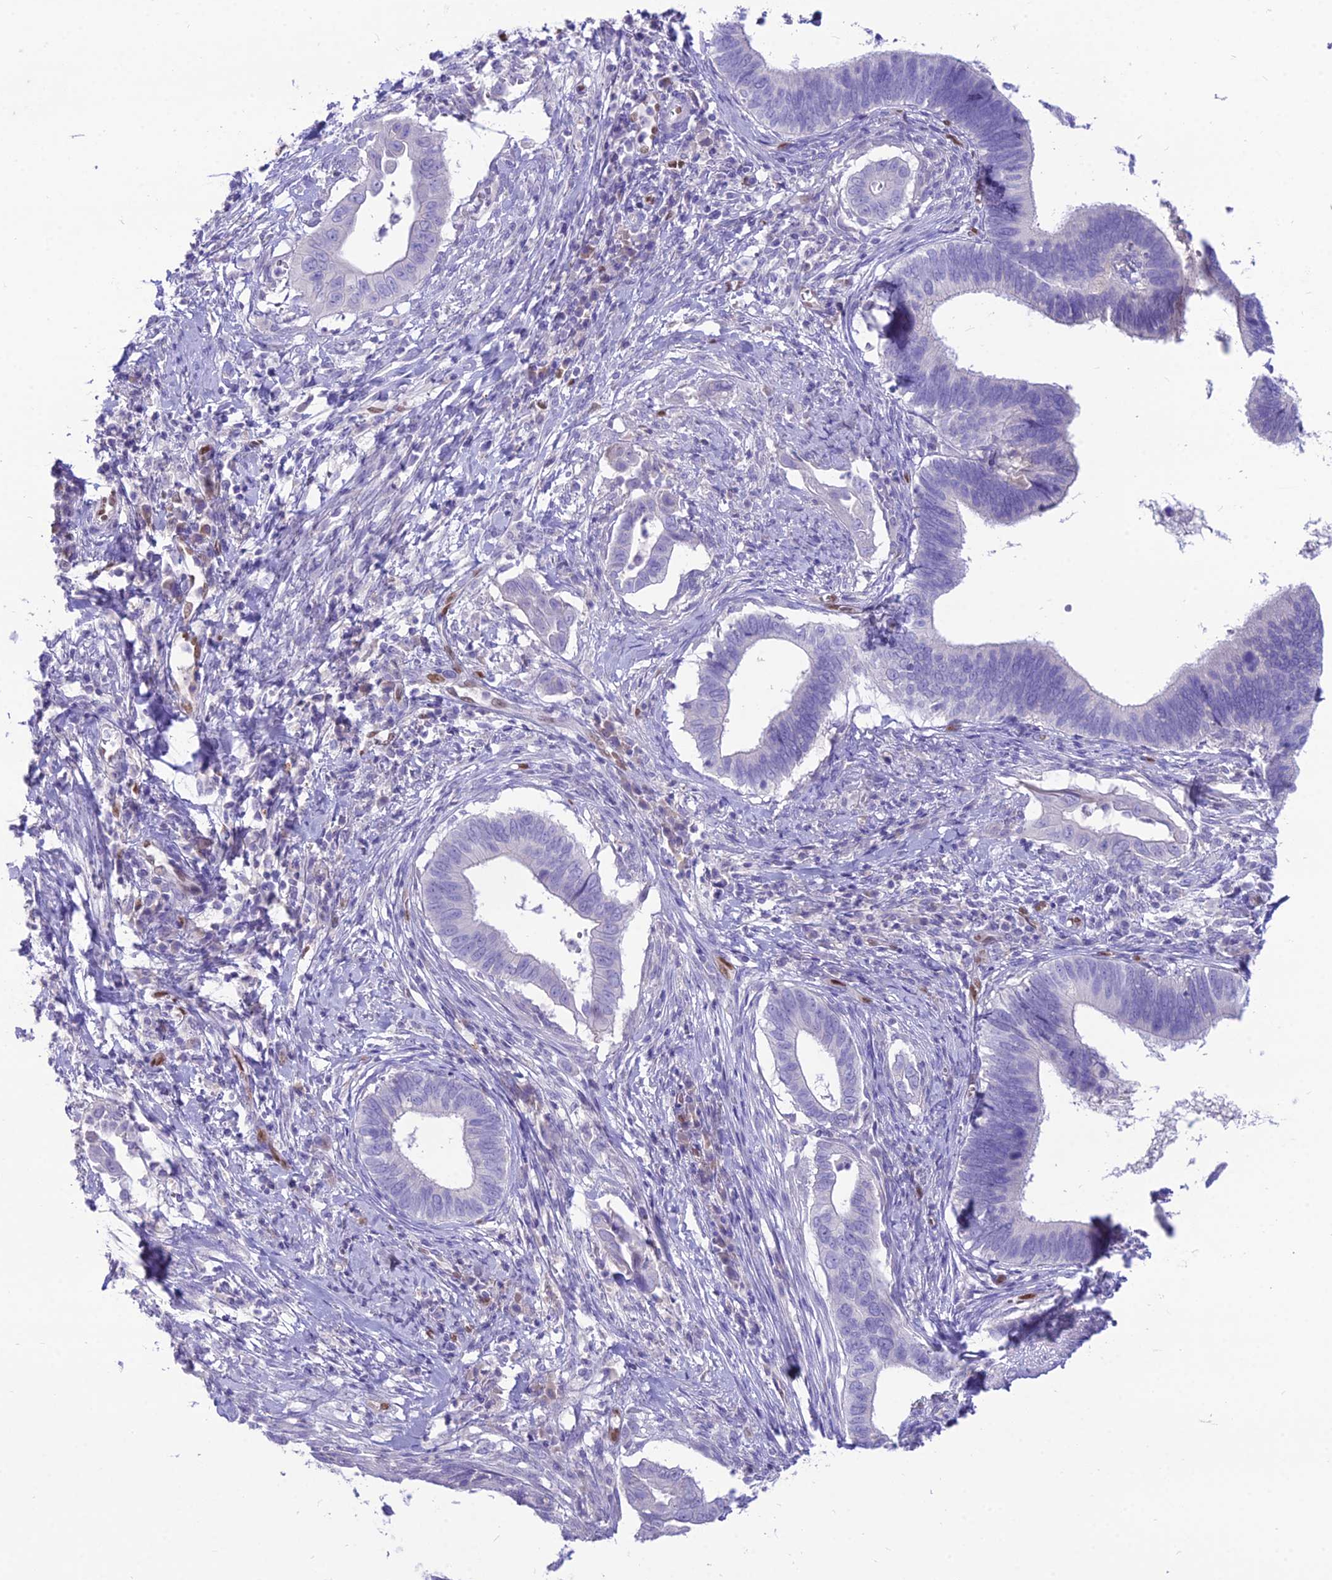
{"staining": {"intensity": "negative", "quantity": "none", "location": "none"}, "tissue": "cervical cancer", "cell_type": "Tumor cells", "image_type": "cancer", "snomed": [{"axis": "morphology", "description": "Adenocarcinoma, NOS"}, {"axis": "topography", "description": "Cervix"}], "caption": "Micrograph shows no protein staining in tumor cells of cervical cancer tissue.", "gene": "NOVA2", "patient": {"sex": "female", "age": 42}}